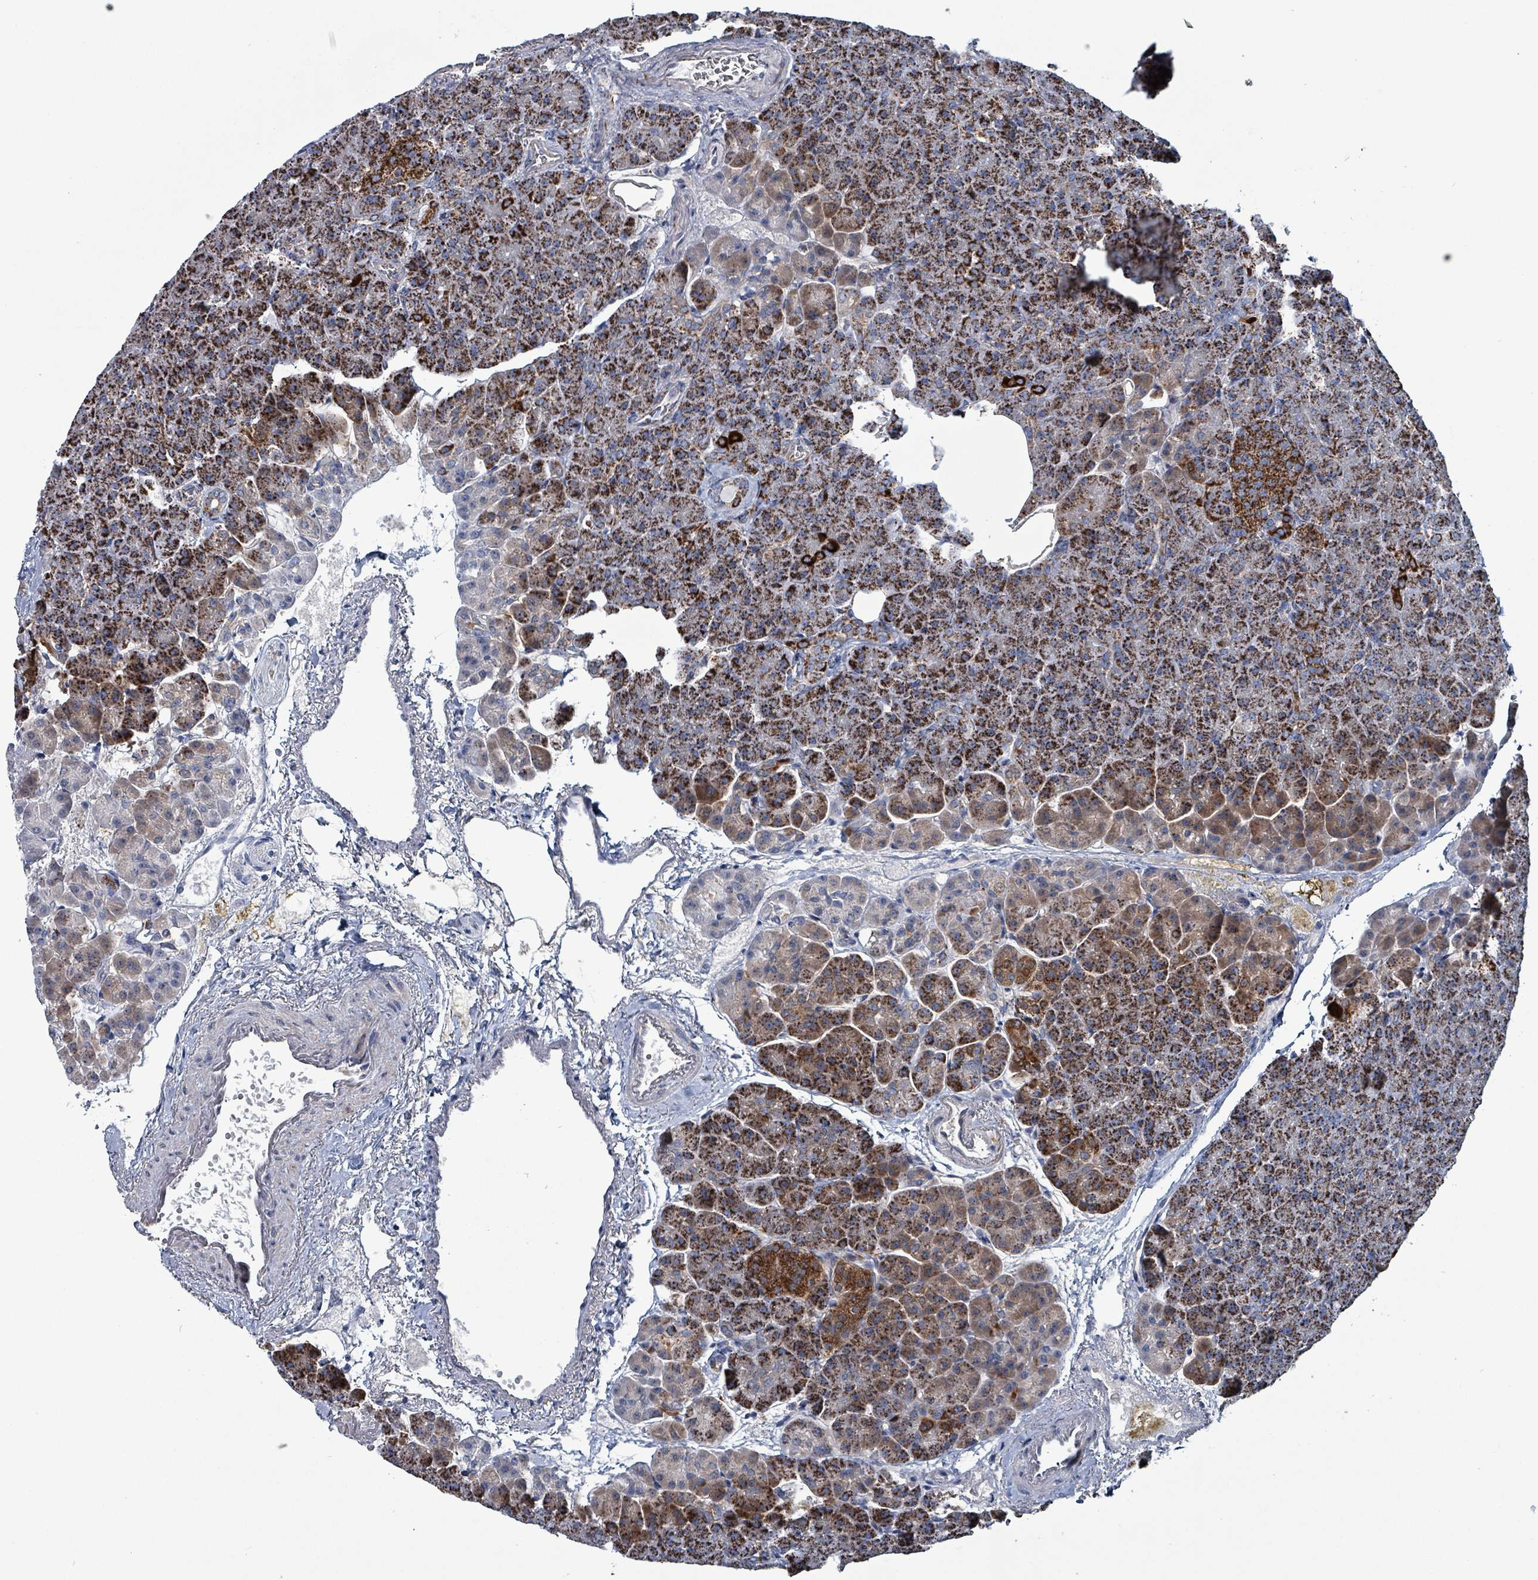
{"staining": {"intensity": "strong", "quantity": ">75%", "location": "cytoplasmic/membranous"}, "tissue": "pancreas", "cell_type": "Exocrine glandular cells", "image_type": "normal", "snomed": [{"axis": "morphology", "description": "Normal tissue, NOS"}, {"axis": "topography", "description": "Pancreas"}], "caption": "DAB (3,3'-diaminobenzidine) immunohistochemical staining of normal pancreas exhibits strong cytoplasmic/membranous protein positivity in approximately >75% of exocrine glandular cells.", "gene": "IDH3B", "patient": {"sex": "female", "age": 74}}